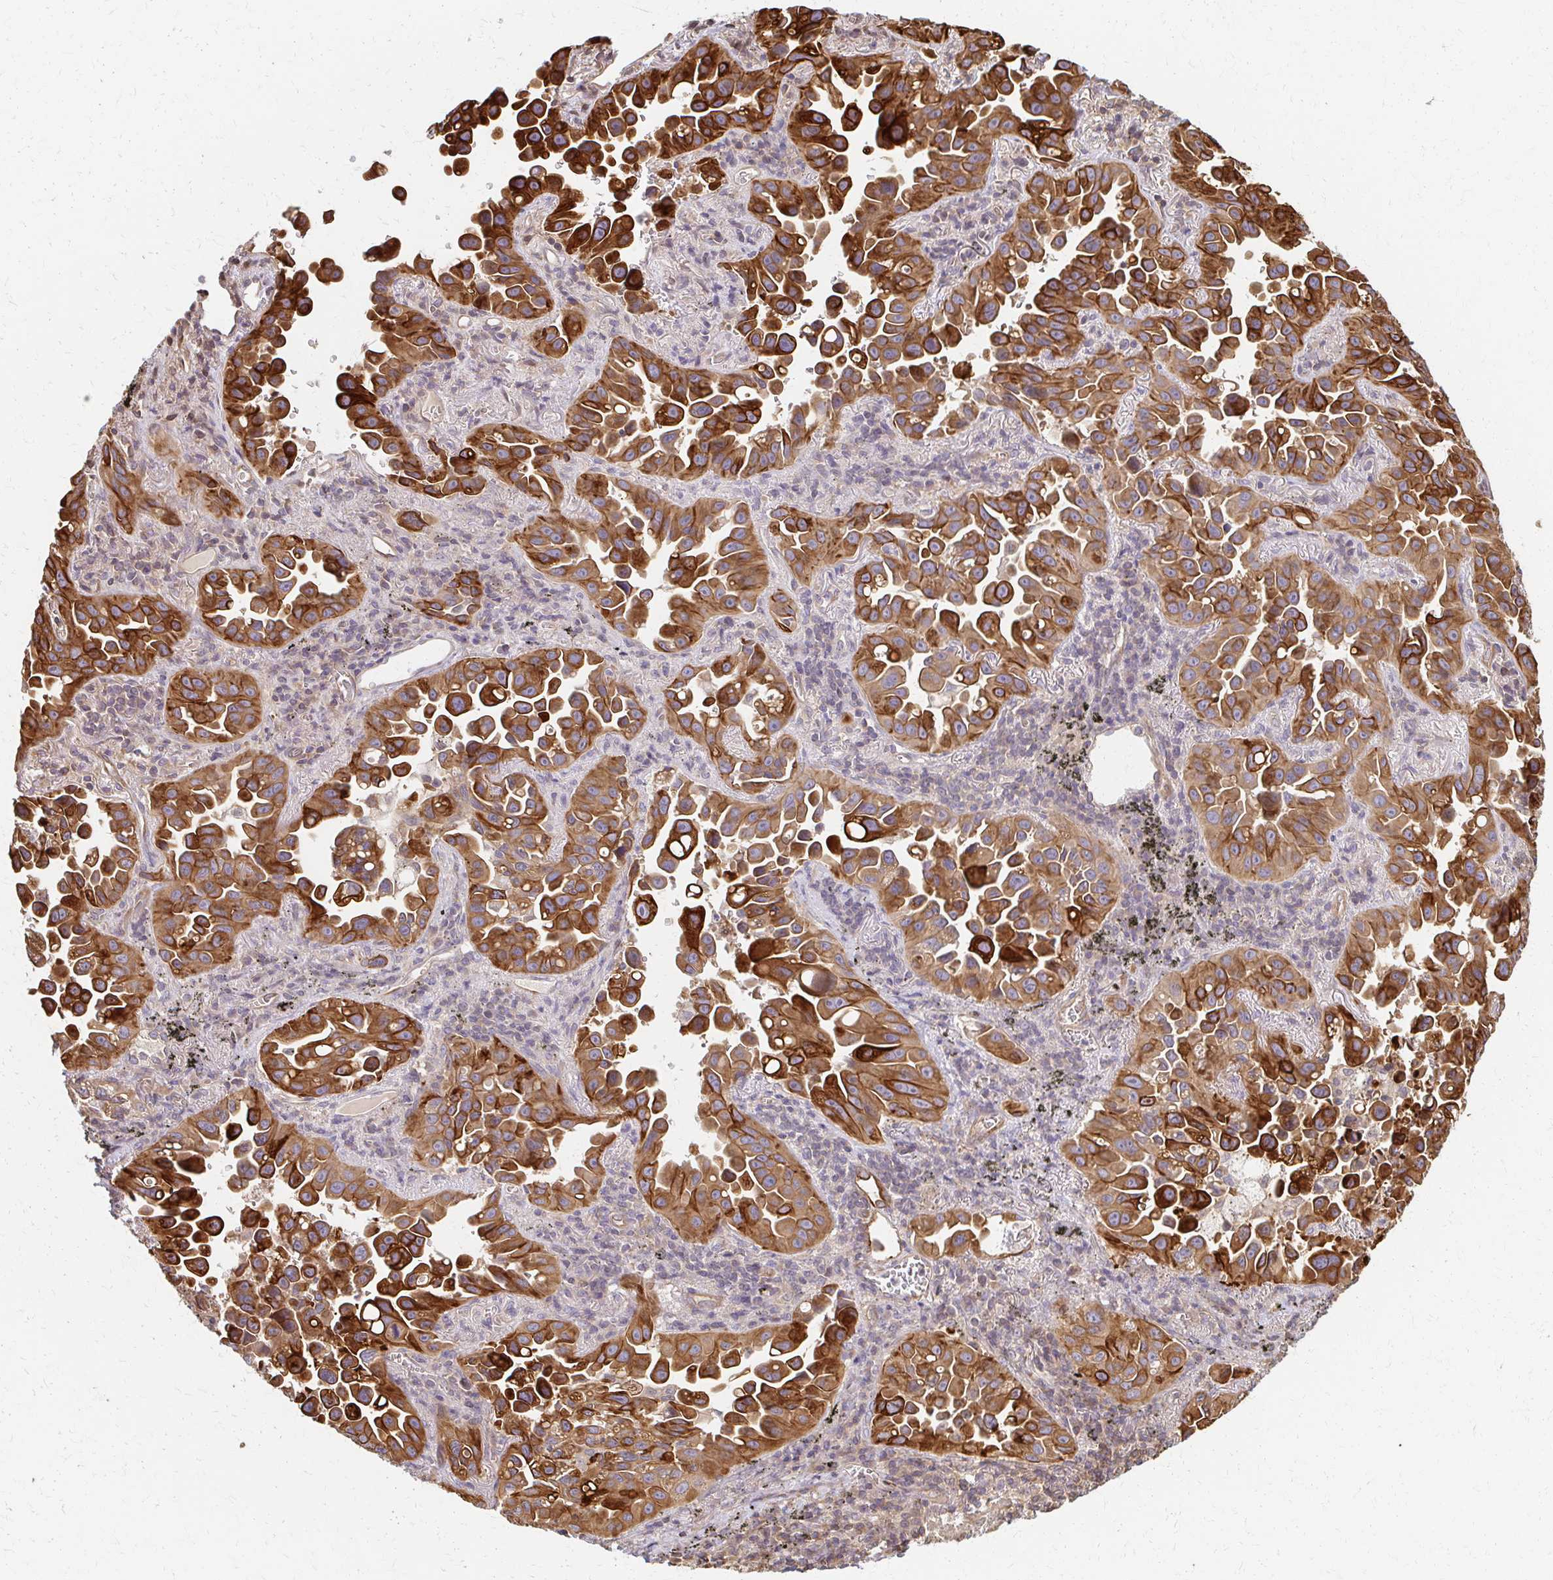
{"staining": {"intensity": "strong", "quantity": ">75%", "location": "cytoplasmic/membranous"}, "tissue": "lung cancer", "cell_type": "Tumor cells", "image_type": "cancer", "snomed": [{"axis": "morphology", "description": "Adenocarcinoma, NOS"}, {"axis": "topography", "description": "Lung"}], "caption": "Immunohistochemistry (IHC) of human lung cancer (adenocarcinoma) reveals high levels of strong cytoplasmic/membranous expression in approximately >75% of tumor cells. Using DAB (brown) and hematoxylin (blue) stains, captured at high magnification using brightfield microscopy.", "gene": "ARHGAP35", "patient": {"sex": "male", "age": 68}}